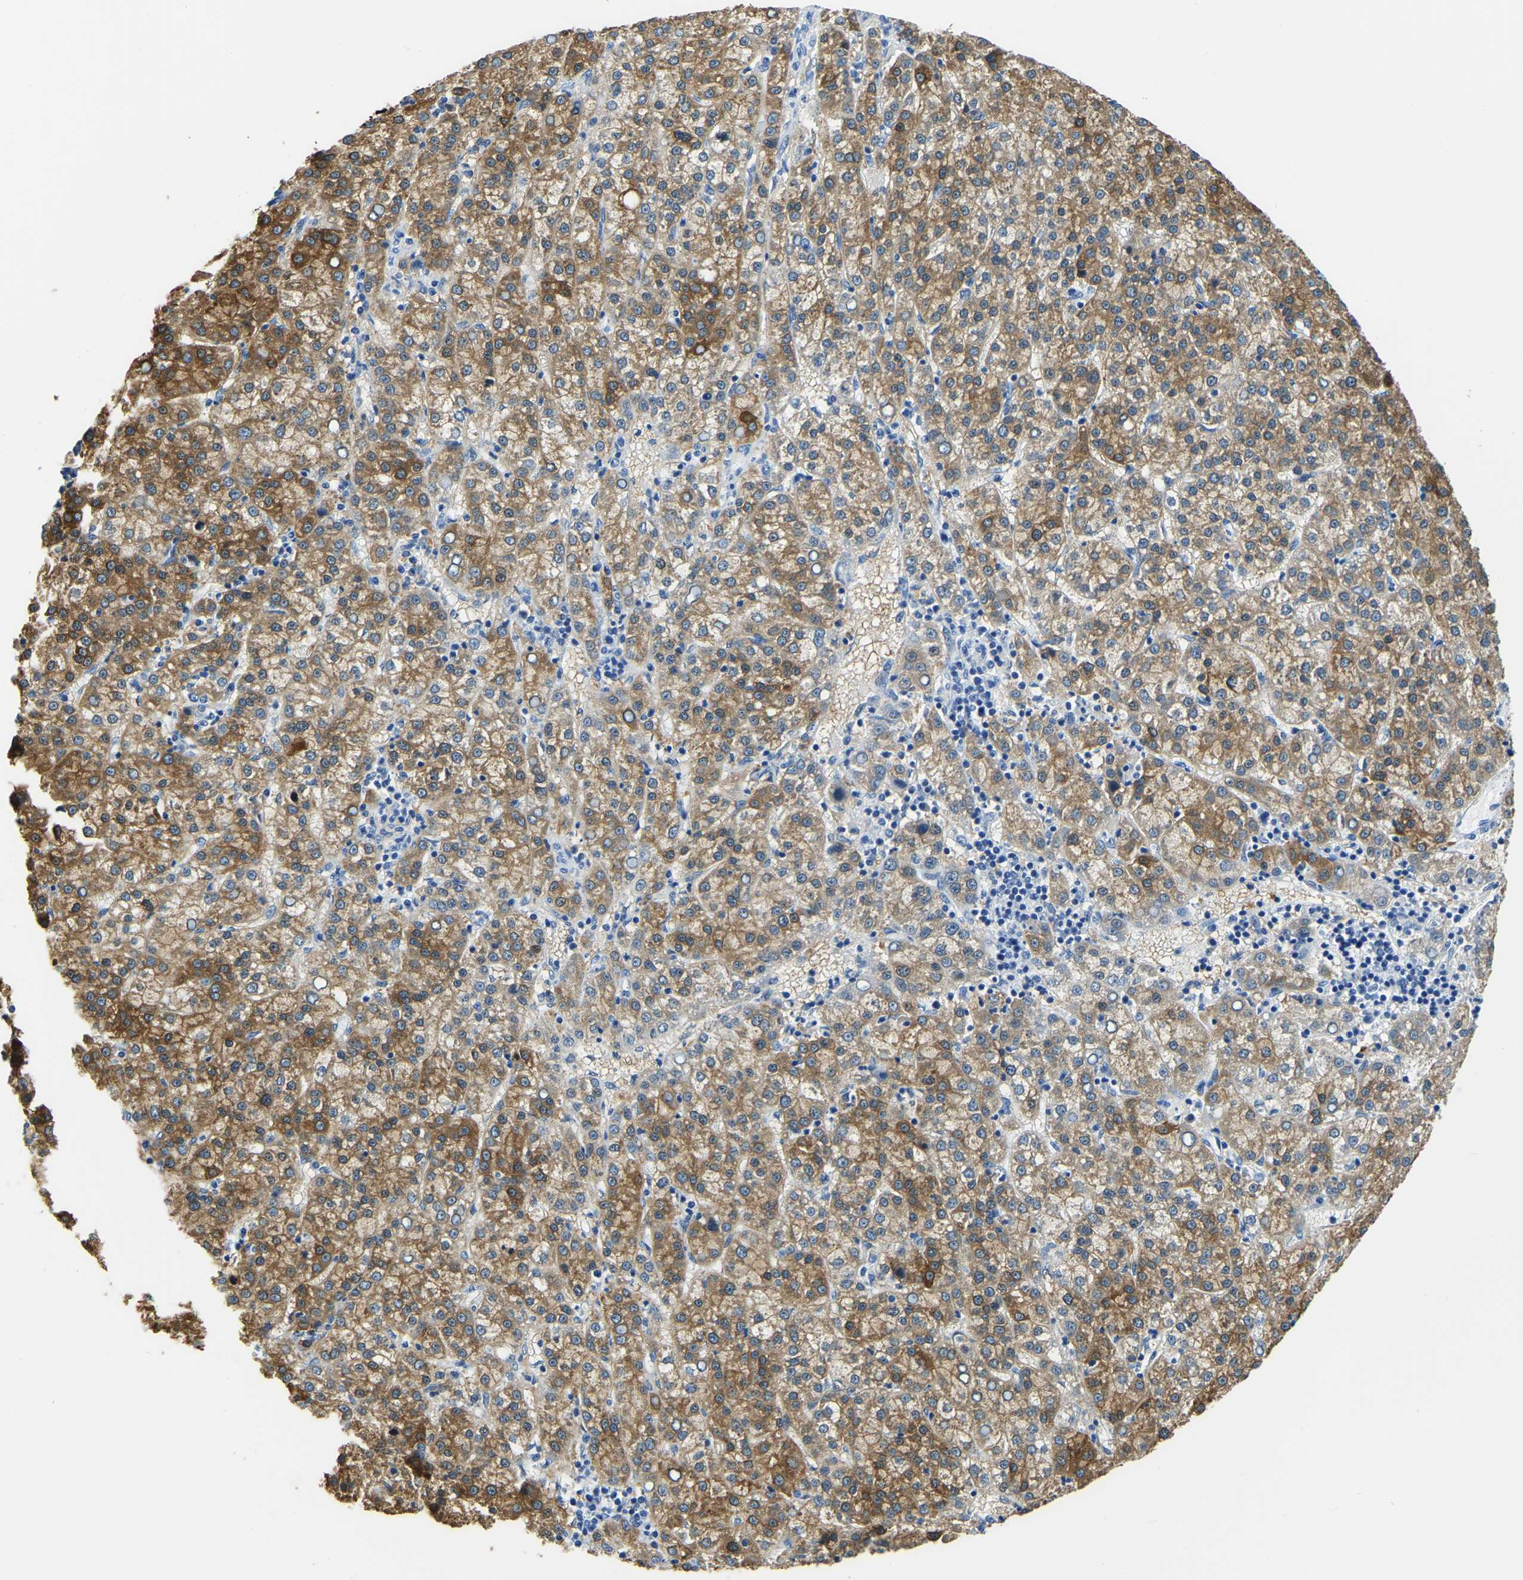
{"staining": {"intensity": "moderate", "quantity": ">75%", "location": "cytoplasmic/membranous"}, "tissue": "liver cancer", "cell_type": "Tumor cells", "image_type": "cancer", "snomed": [{"axis": "morphology", "description": "Carcinoma, Hepatocellular, NOS"}, {"axis": "topography", "description": "Liver"}], "caption": "Liver hepatocellular carcinoma stained for a protein reveals moderate cytoplasmic/membranous positivity in tumor cells.", "gene": "ZDHHC13", "patient": {"sex": "female", "age": 58}}